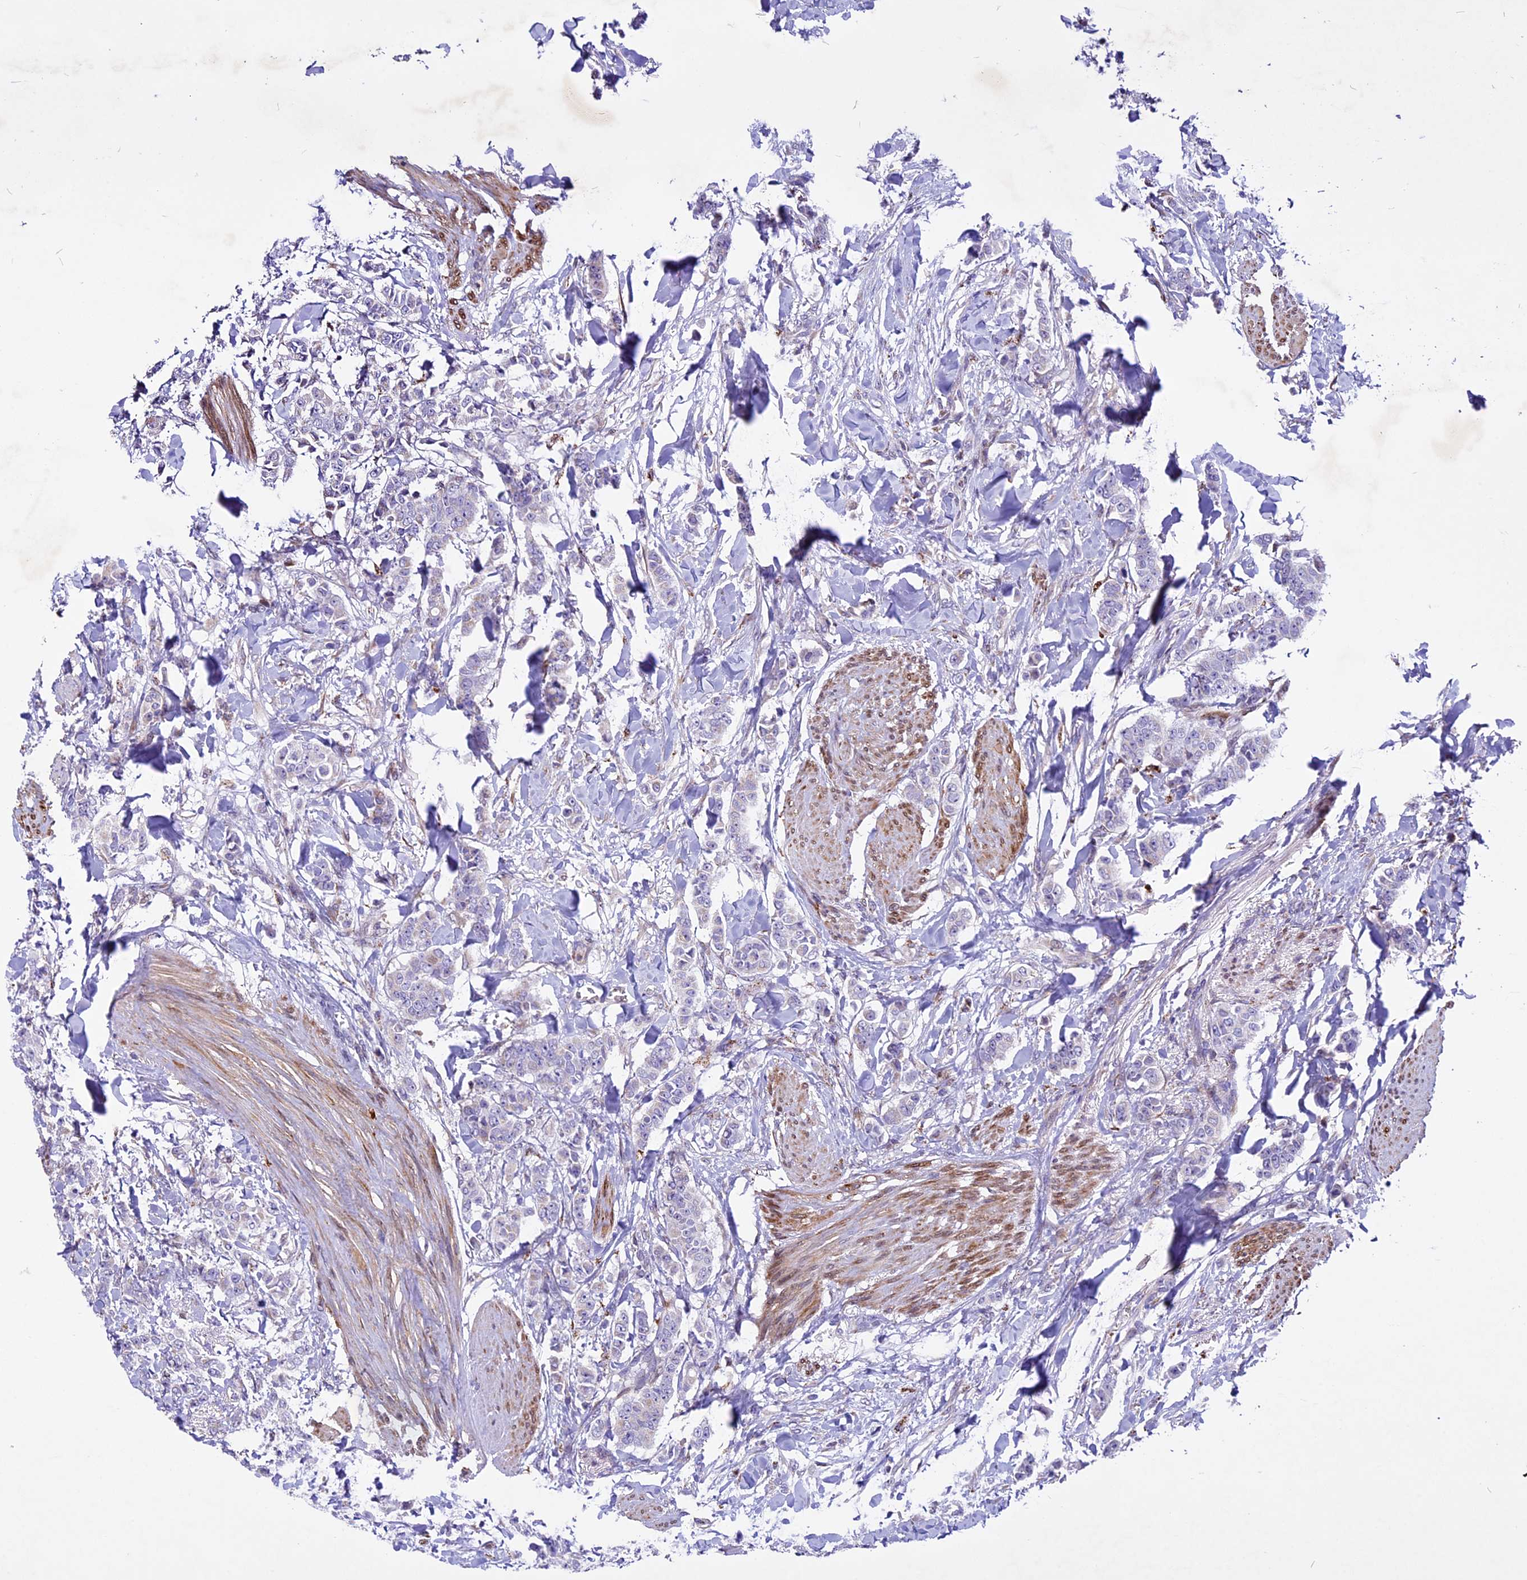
{"staining": {"intensity": "negative", "quantity": "none", "location": "none"}, "tissue": "breast cancer", "cell_type": "Tumor cells", "image_type": "cancer", "snomed": [{"axis": "morphology", "description": "Duct carcinoma"}, {"axis": "topography", "description": "Breast"}], "caption": "Tumor cells are negative for brown protein staining in infiltrating ductal carcinoma (breast).", "gene": "MIEF2", "patient": {"sex": "female", "age": 40}}